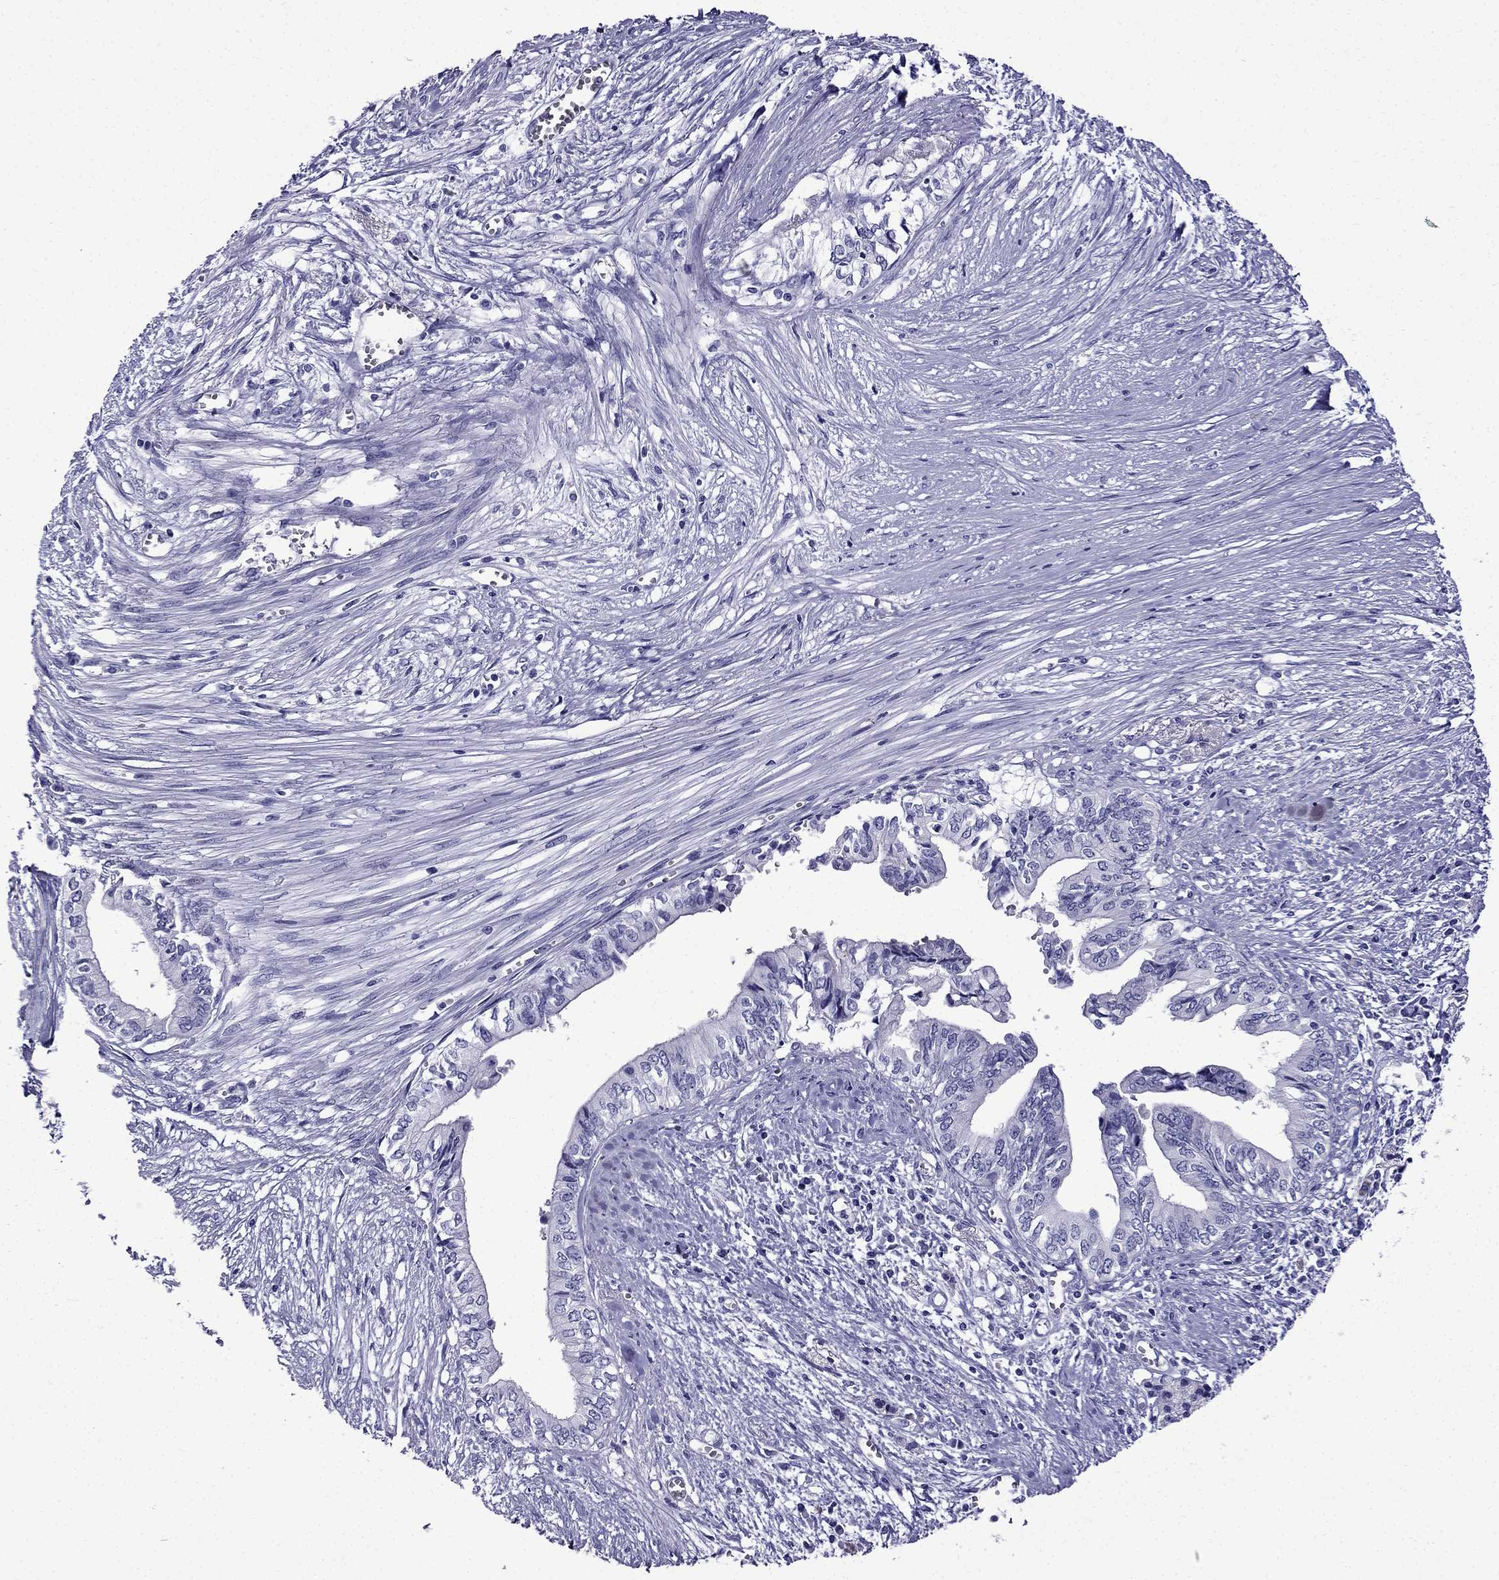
{"staining": {"intensity": "negative", "quantity": "none", "location": "none"}, "tissue": "pancreatic cancer", "cell_type": "Tumor cells", "image_type": "cancer", "snomed": [{"axis": "morphology", "description": "Adenocarcinoma, NOS"}, {"axis": "topography", "description": "Pancreas"}], "caption": "Human adenocarcinoma (pancreatic) stained for a protein using immunohistochemistry displays no positivity in tumor cells.", "gene": "ERC2", "patient": {"sex": "female", "age": 61}}